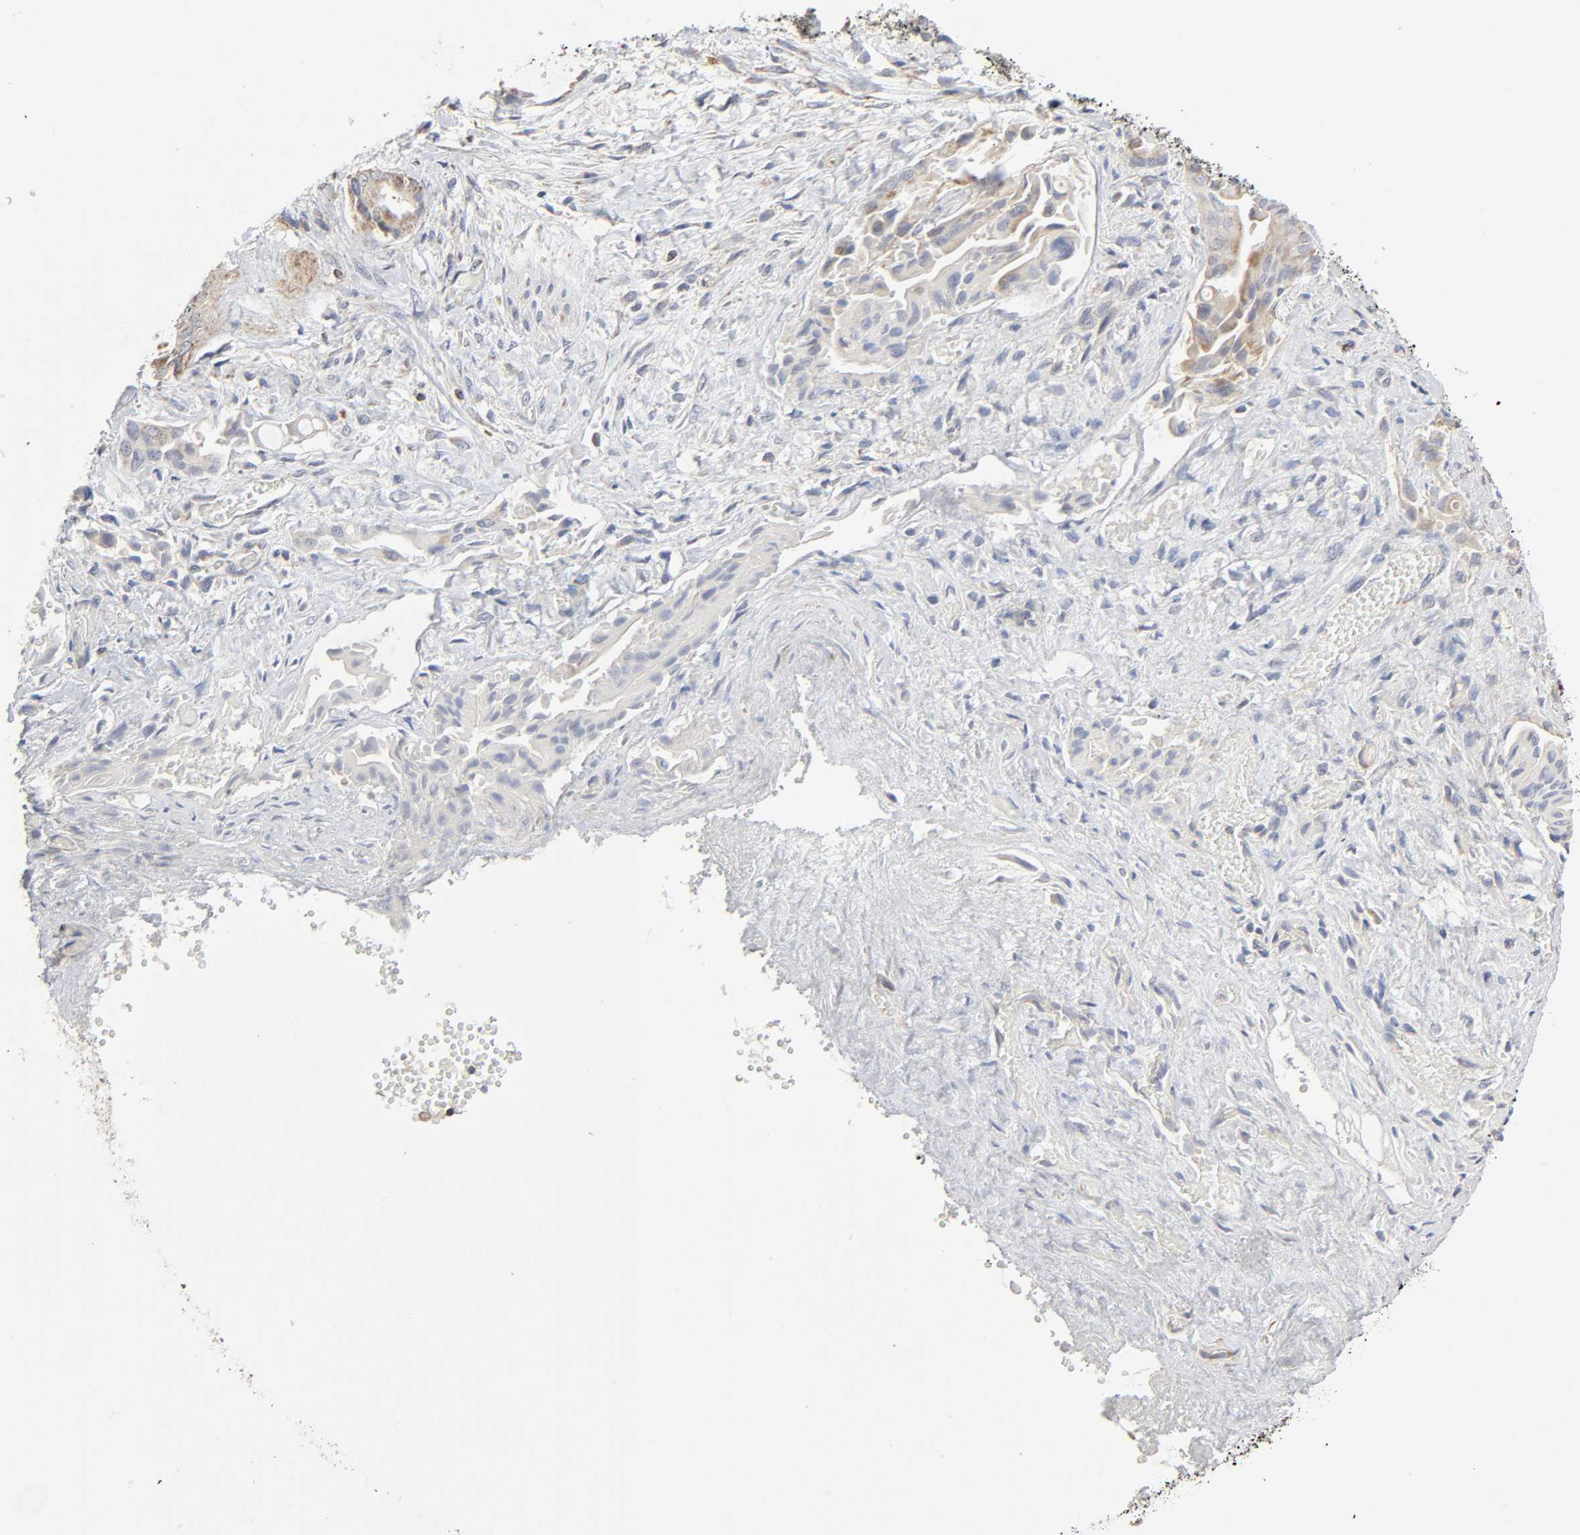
{"staining": {"intensity": "moderate", "quantity": ">75%", "location": "cytoplasmic/membranous"}, "tissue": "liver cancer", "cell_type": "Tumor cells", "image_type": "cancer", "snomed": [{"axis": "morphology", "description": "Cholangiocarcinoma"}, {"axis": "topography", "description": "Liver"}], "caption": "The immunohistochemical stain labels moderate cytoplasmic/membranous staining in tumor cells of liver cancer tissue.", "gene": "SYT16", "patient": {"sex": "male", "age": 58}}